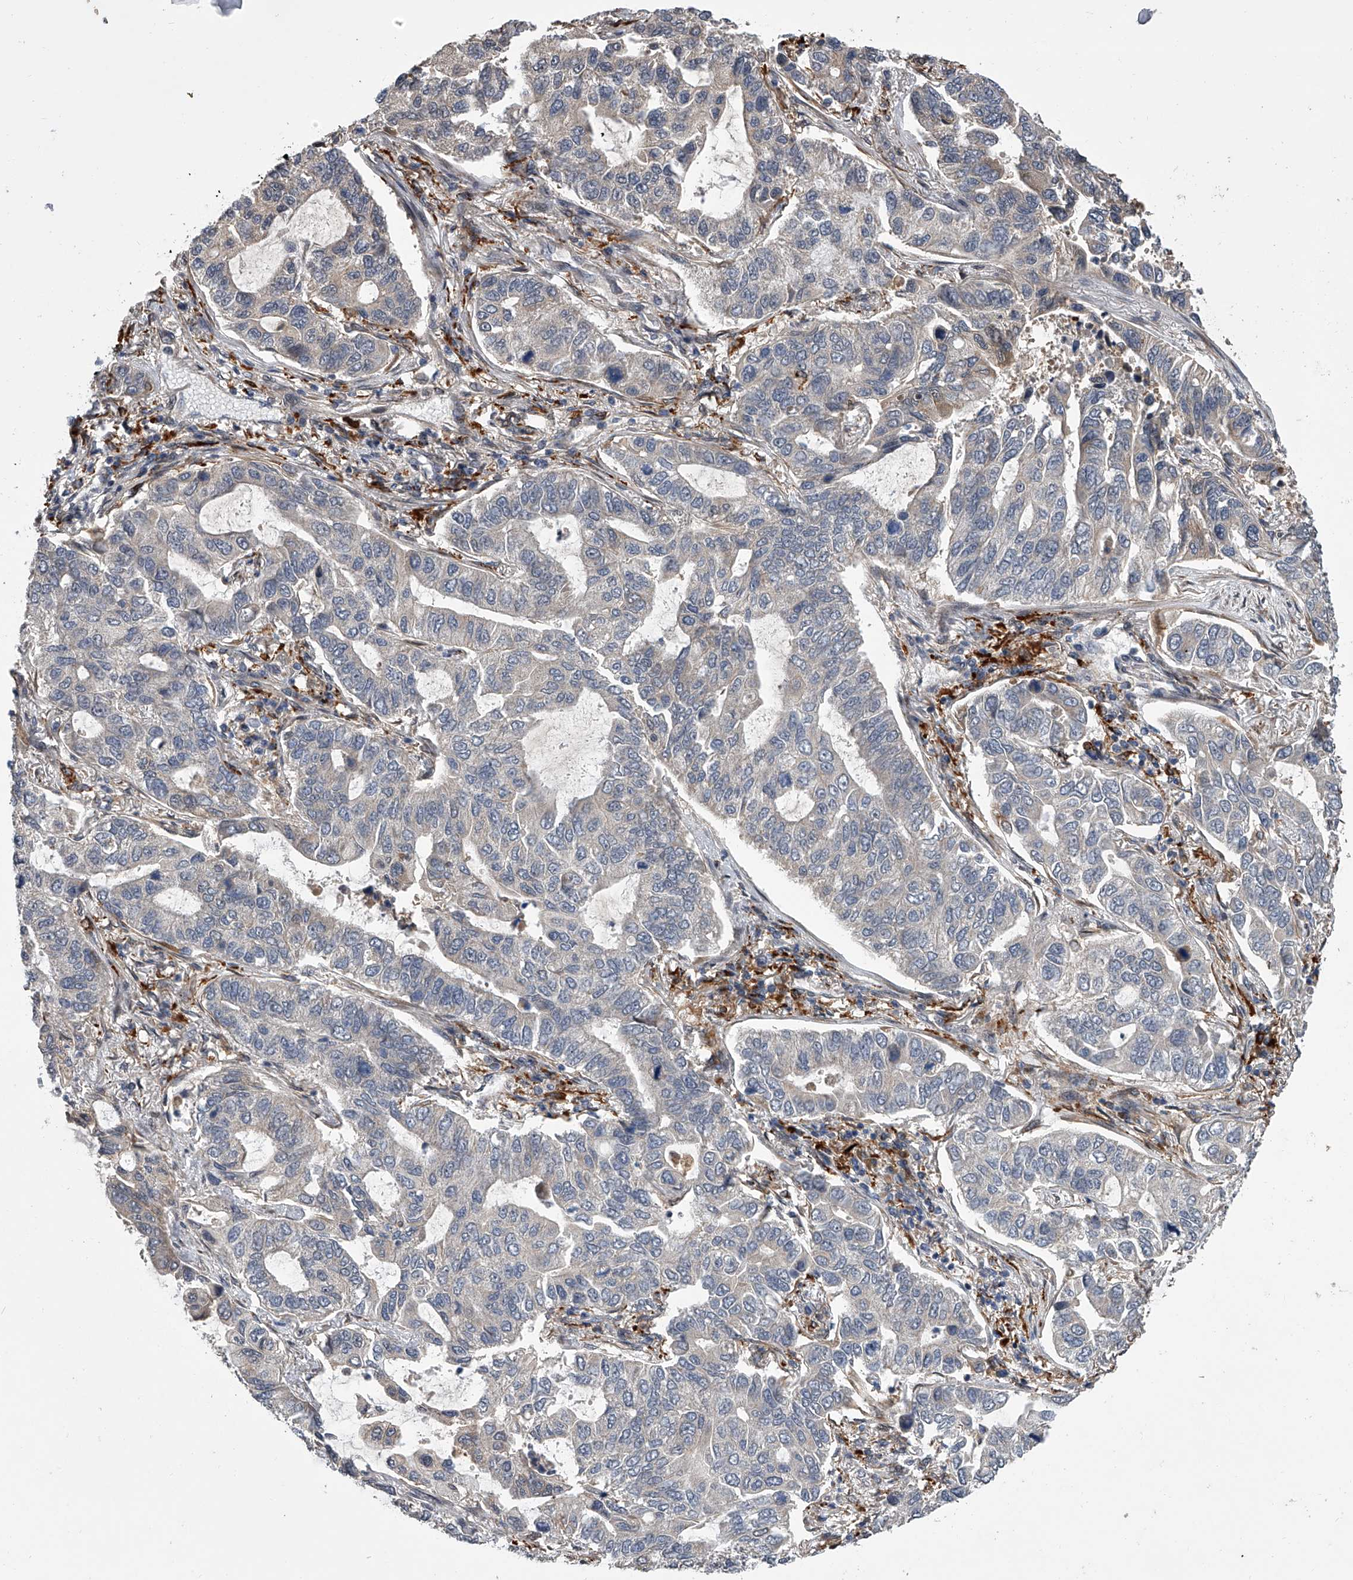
{"staining": {"intensity": "negative", "quantity": "none", "location": "none"}, "tissue": "lung cancer", "cell_type": "Tumor cells", "image_type": "cancer", "snomed": [{"axis": "morphology", "description": "Adenocarcinoma, NOS"}, {"axis": "topography", "description": "Lung"}], "caption": "Tumor cells show no significant positivity in adenocarcinoma (lung).", "gene": "TRIM8", "patient": {"sex": "male", "age": 64}}